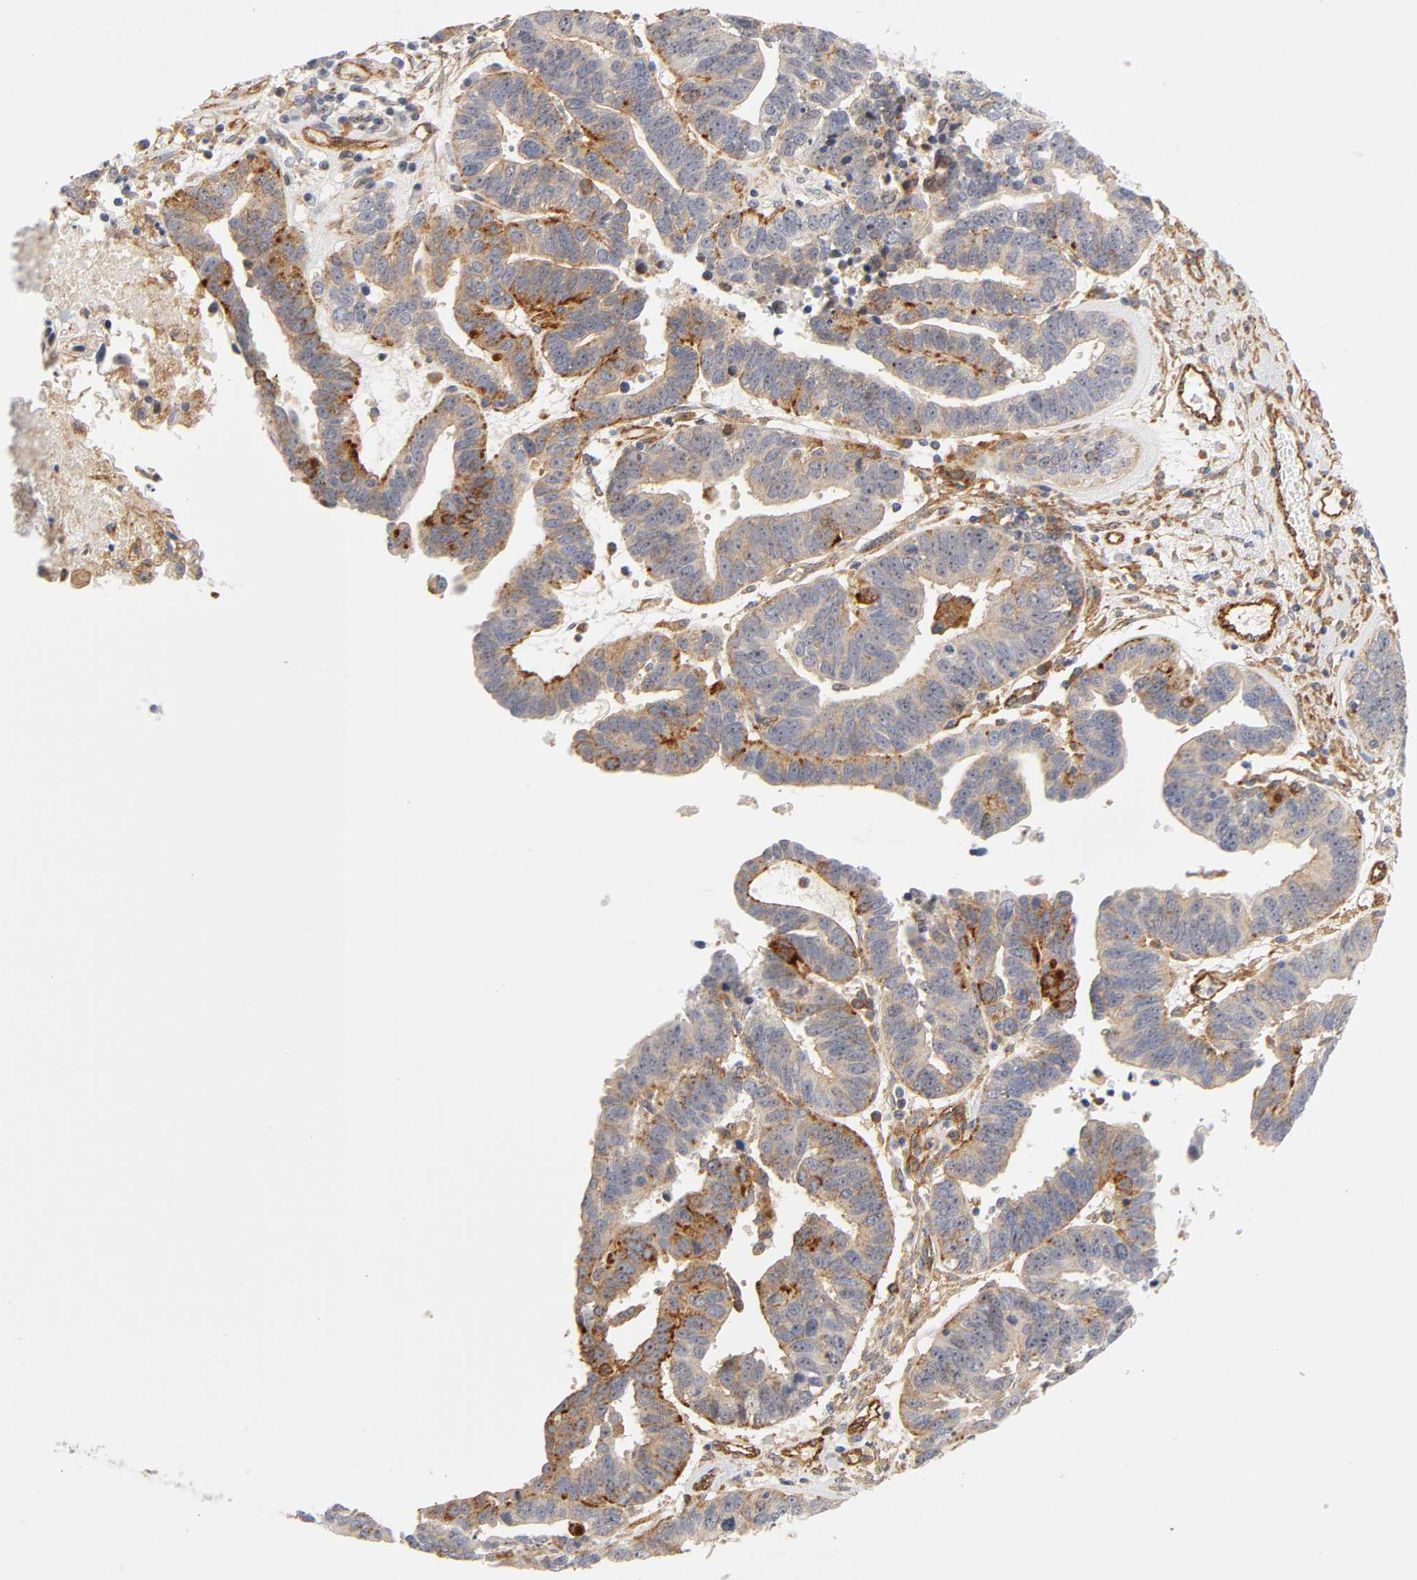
{"staining": {"intensity": "moderate", "quantity": "25%-75%", "location": "cytoplasmic/membranous"}, "tissue": "ovarian cancer", "cell_type": "Tumor cells", "image_type": "cancer", "snomed": [{"axis": "morphology", "description": "Carcinoma, endometroid"}, {"axis": "morphology", "description": "Cystadenocarcinoma, serous, NOS"}, {"axis": "topography", "description": "Ovary"}], "caption": "A photomicrograph of ovarian serous cystadenocarcinoma stained for a protein shows moderate cytoplasmic/membranous brown staining in tumor cells.", "gene": "PLD1", "patient": {"sex": "female", "age": 45}}